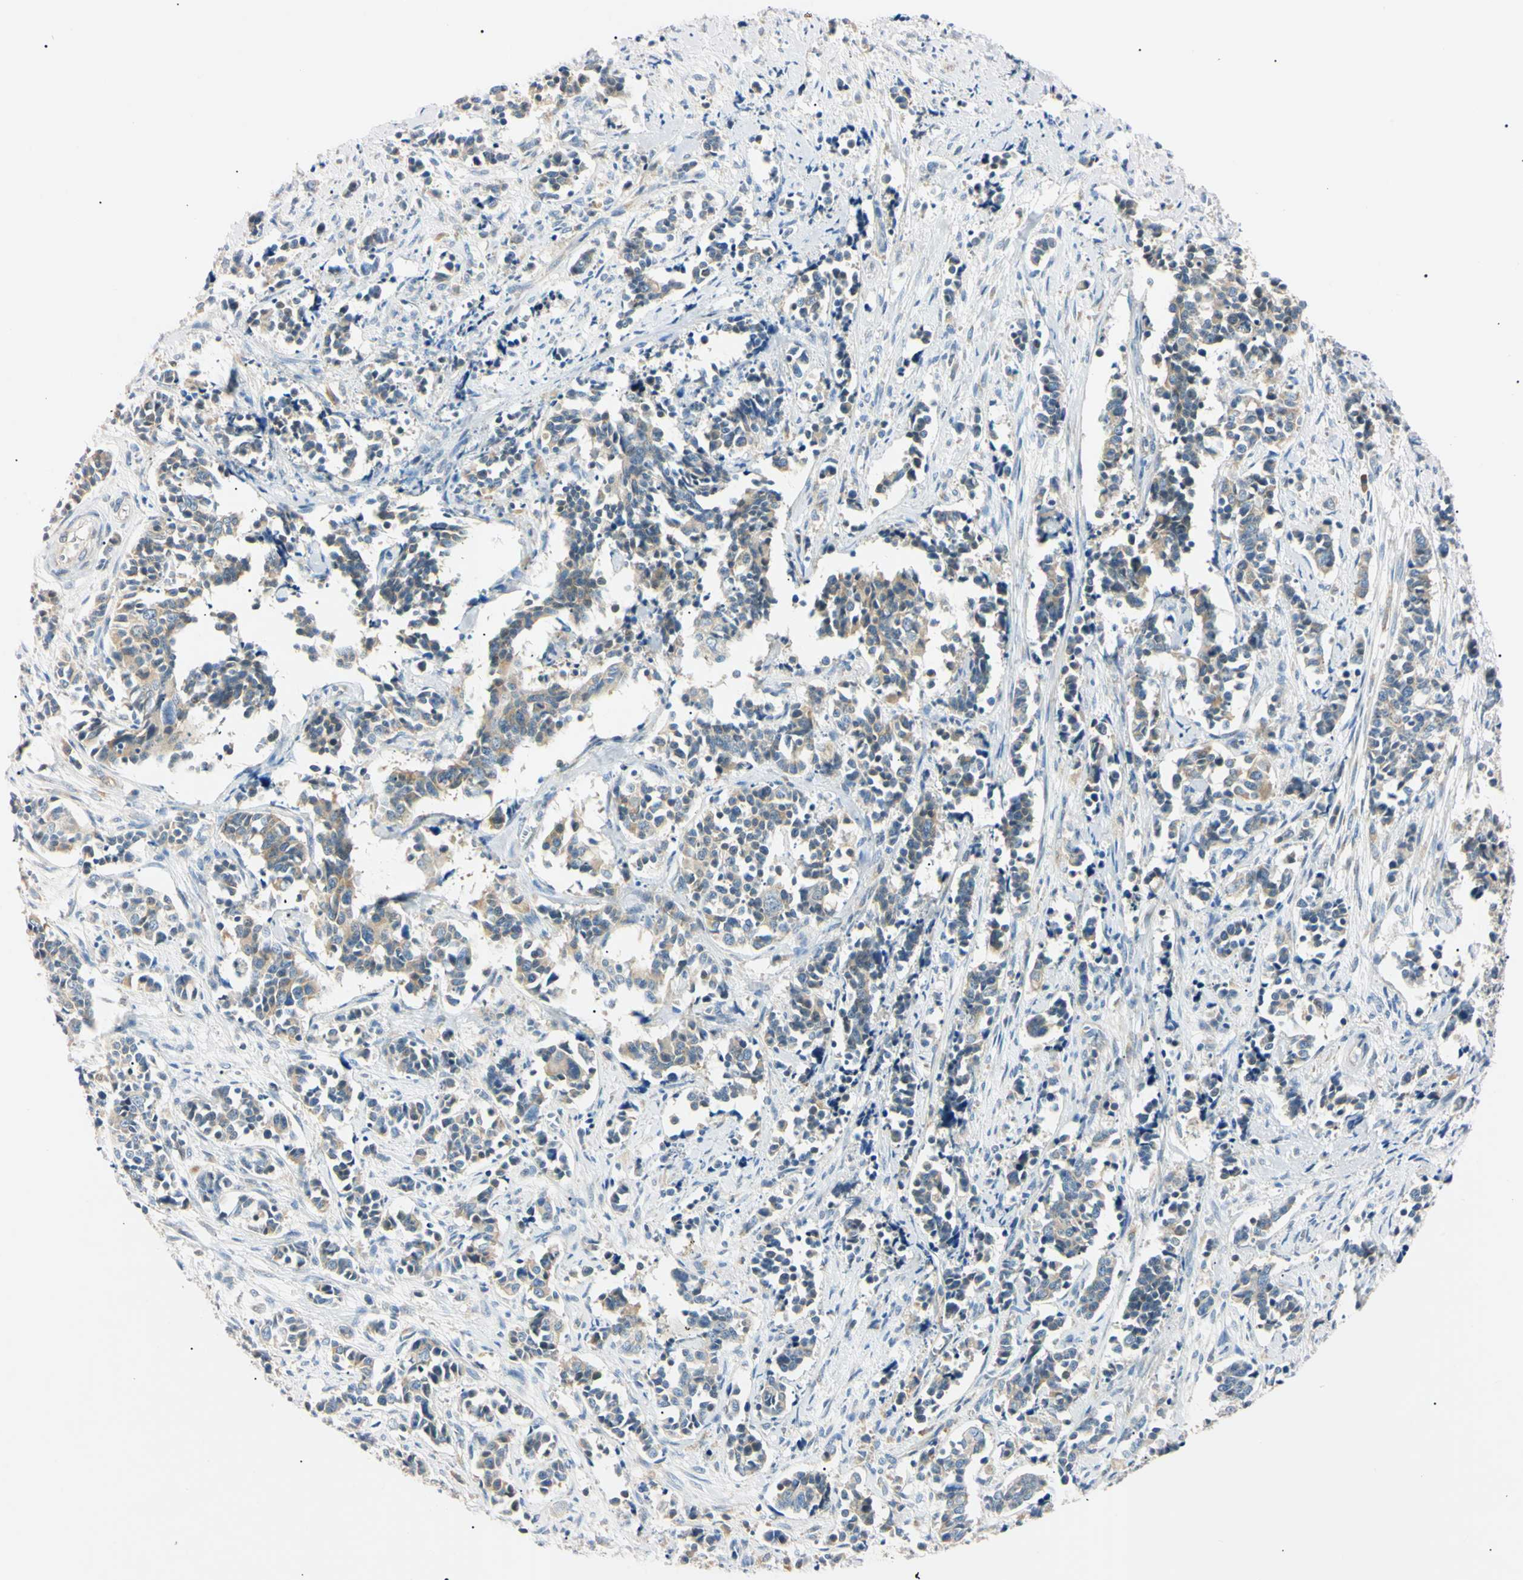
{"staining": {"intensity": "weak", "quantity": ">75%", "location": "cytoplasmic/membranous"}, "tissue": "cervical cancer", "cell_type": "Tumor cells", "image_type": "cancer", "snomed": [{"axis": "morphology", "description": "Normal tissue, NOS"}, {"axis": "morphology", "description": "Squamous cell carcinoma, NOS"}, {"axis": "topography", "description": "Cervix"}], "caption": "This micrograph reveals immunohistochemistry staining of human cervical squamous cell carcinoma, with low weak cytoplasmic/membranous expression in approximately >75% of tumor cells.", "gene": "DNAJB12", "patient": {"sex": "female", "age": 35}}